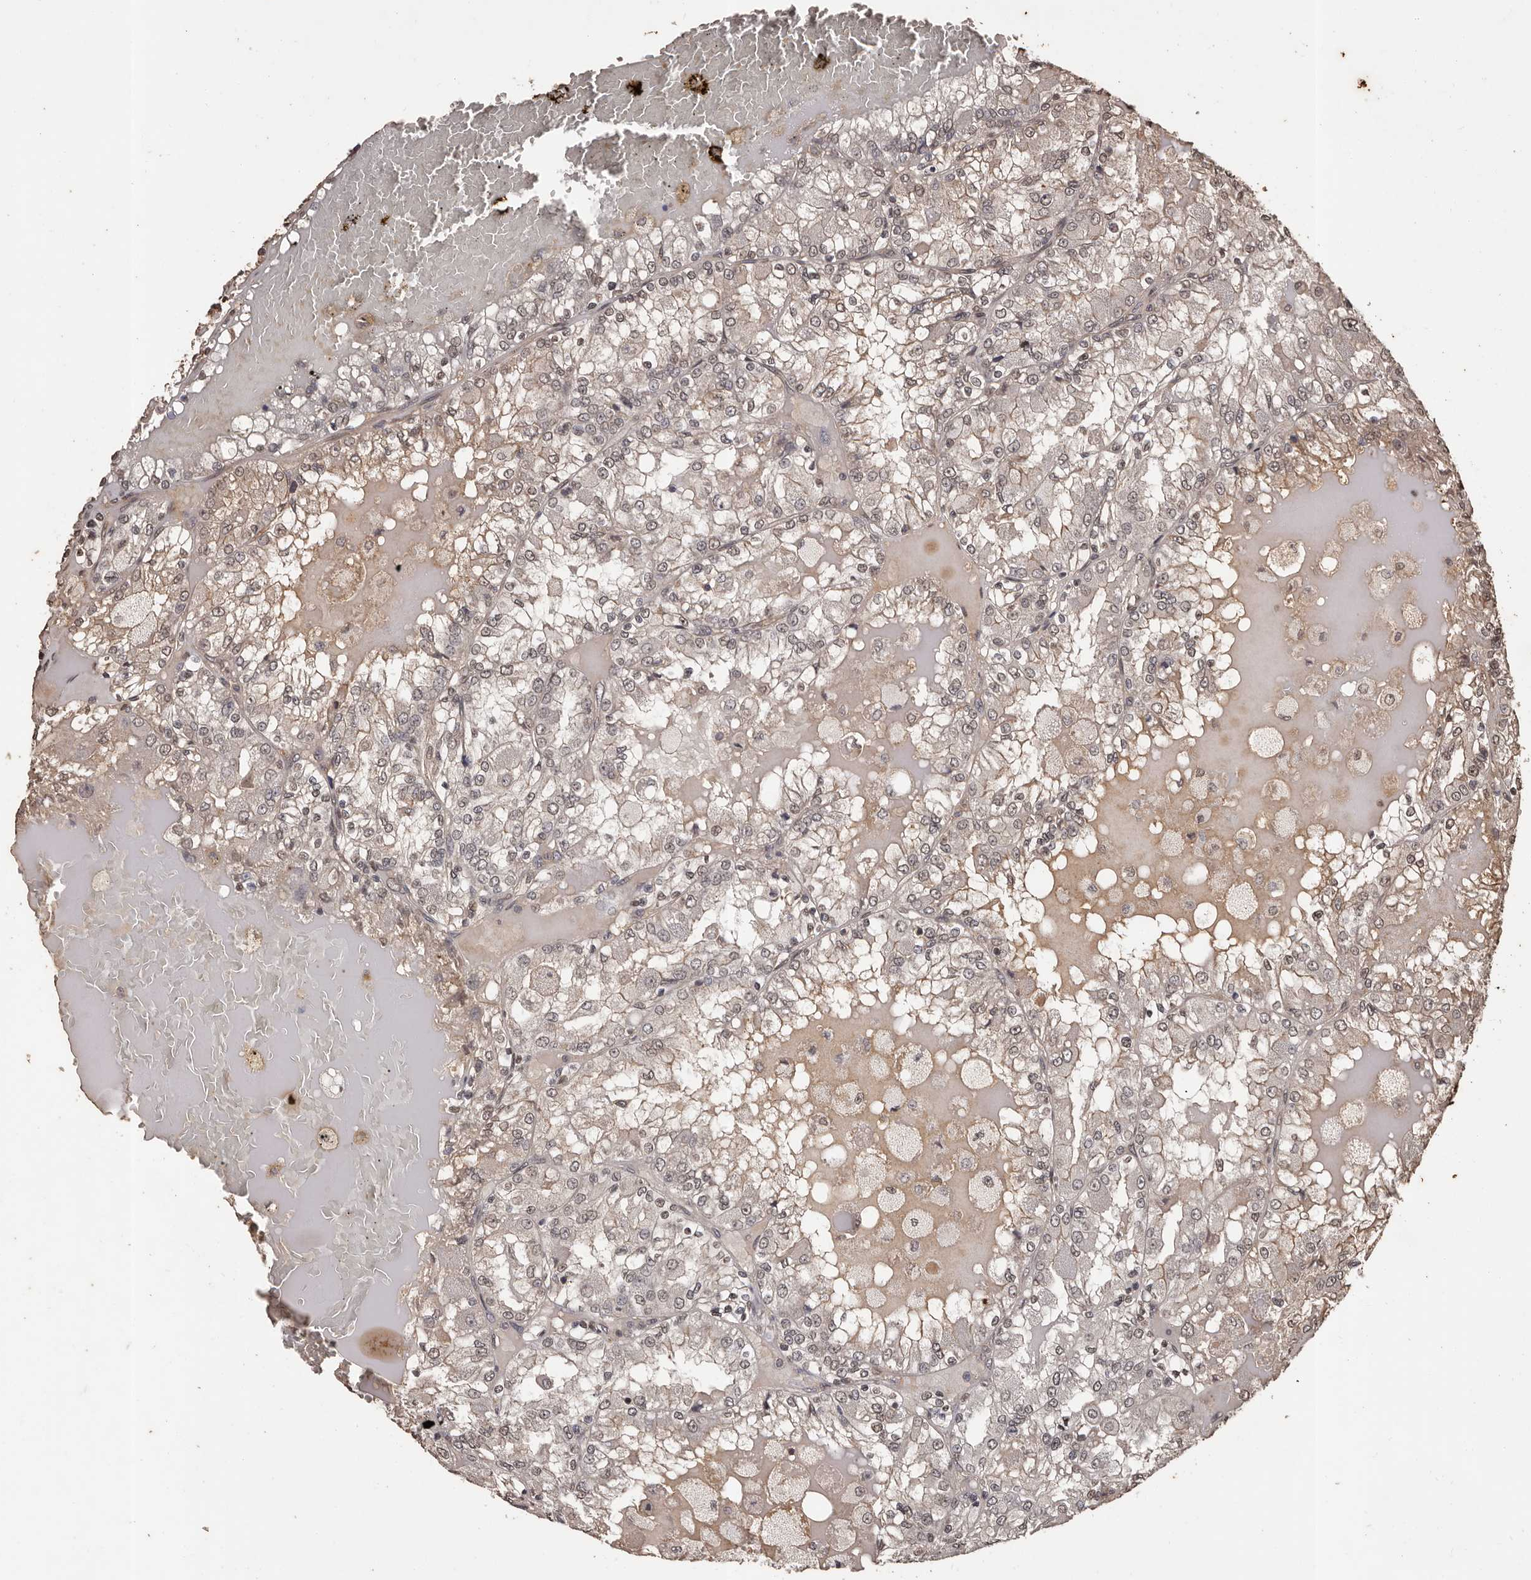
{"staining": {"intensity": "weak", "quantity": "<25%", "location": "cytoplasmic/membranous"}, "tissue": "renal cancer", "cell_type": "Tumor cells", "image_type": "cancer", "snomed": [{"axis": "morphology", "description": "Adenocarcinoma, NOS"}, {"axis": "topography", "description": "Kidney"}], "caption": "Immunohistochemistry (IHC) of human adenocarcinoma (renal) displays no positivity in tumor cells.", "gene": "NAV1", "patient": {"sex": "female", "age": 56}}